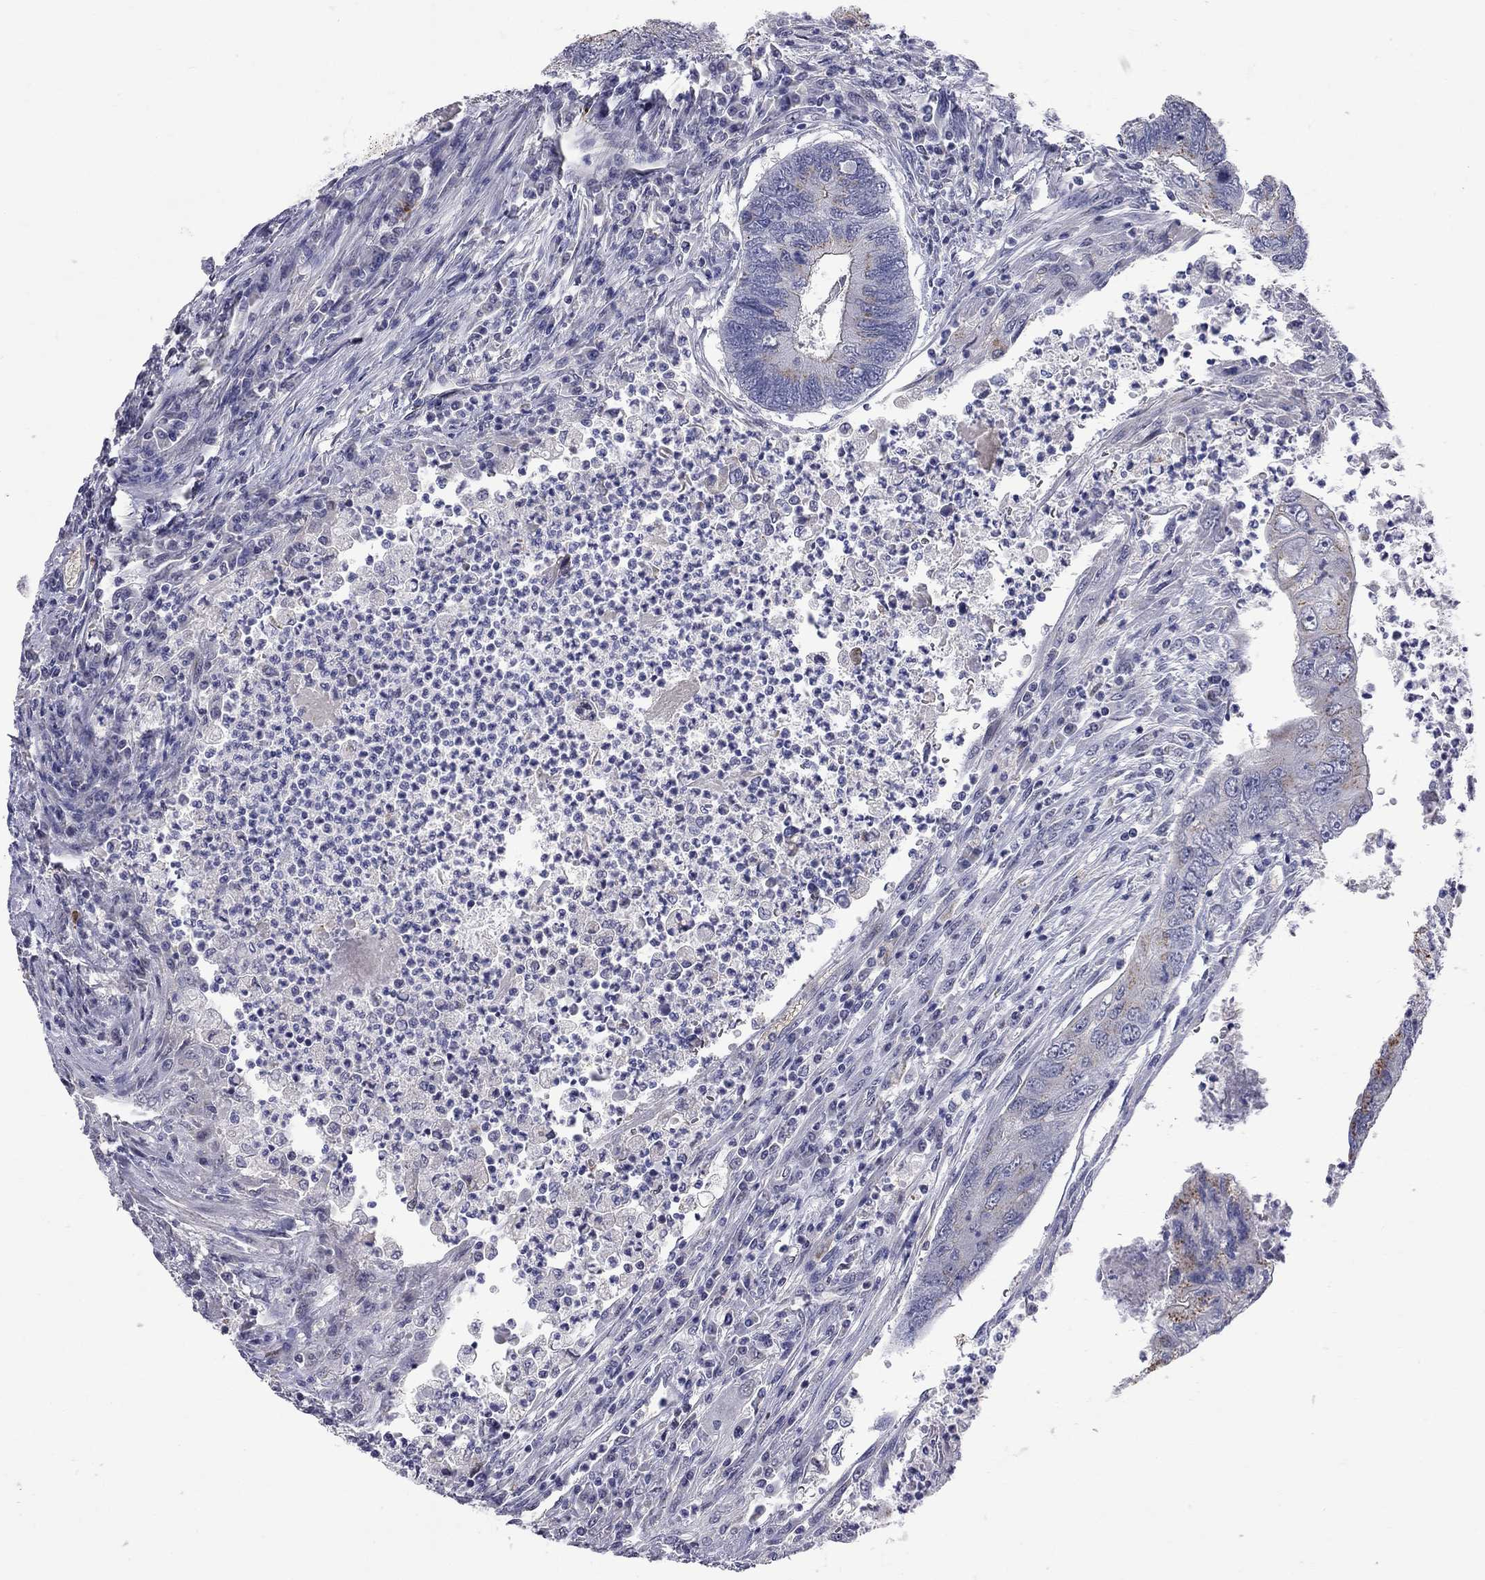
{"staining": {"intensity": "weak", "quantity": "<25%", "location": "cytoplasmic/membranous"}, "tissue": "colorectal cancer", "cell_type": "Tumor cells", "image_type": "cancer", "snomed": [{"axis": "morphology", "description": "Adenocarcinoma, NOS"}, {"axis": "topography", "description": "Colon"}], "caption": "Protein analysis of colorectal adenocarcinoma exhibits no significant expression in tumor cells.", "gene": "HTR4", "patient": {"sex": "female", "age": 67}}